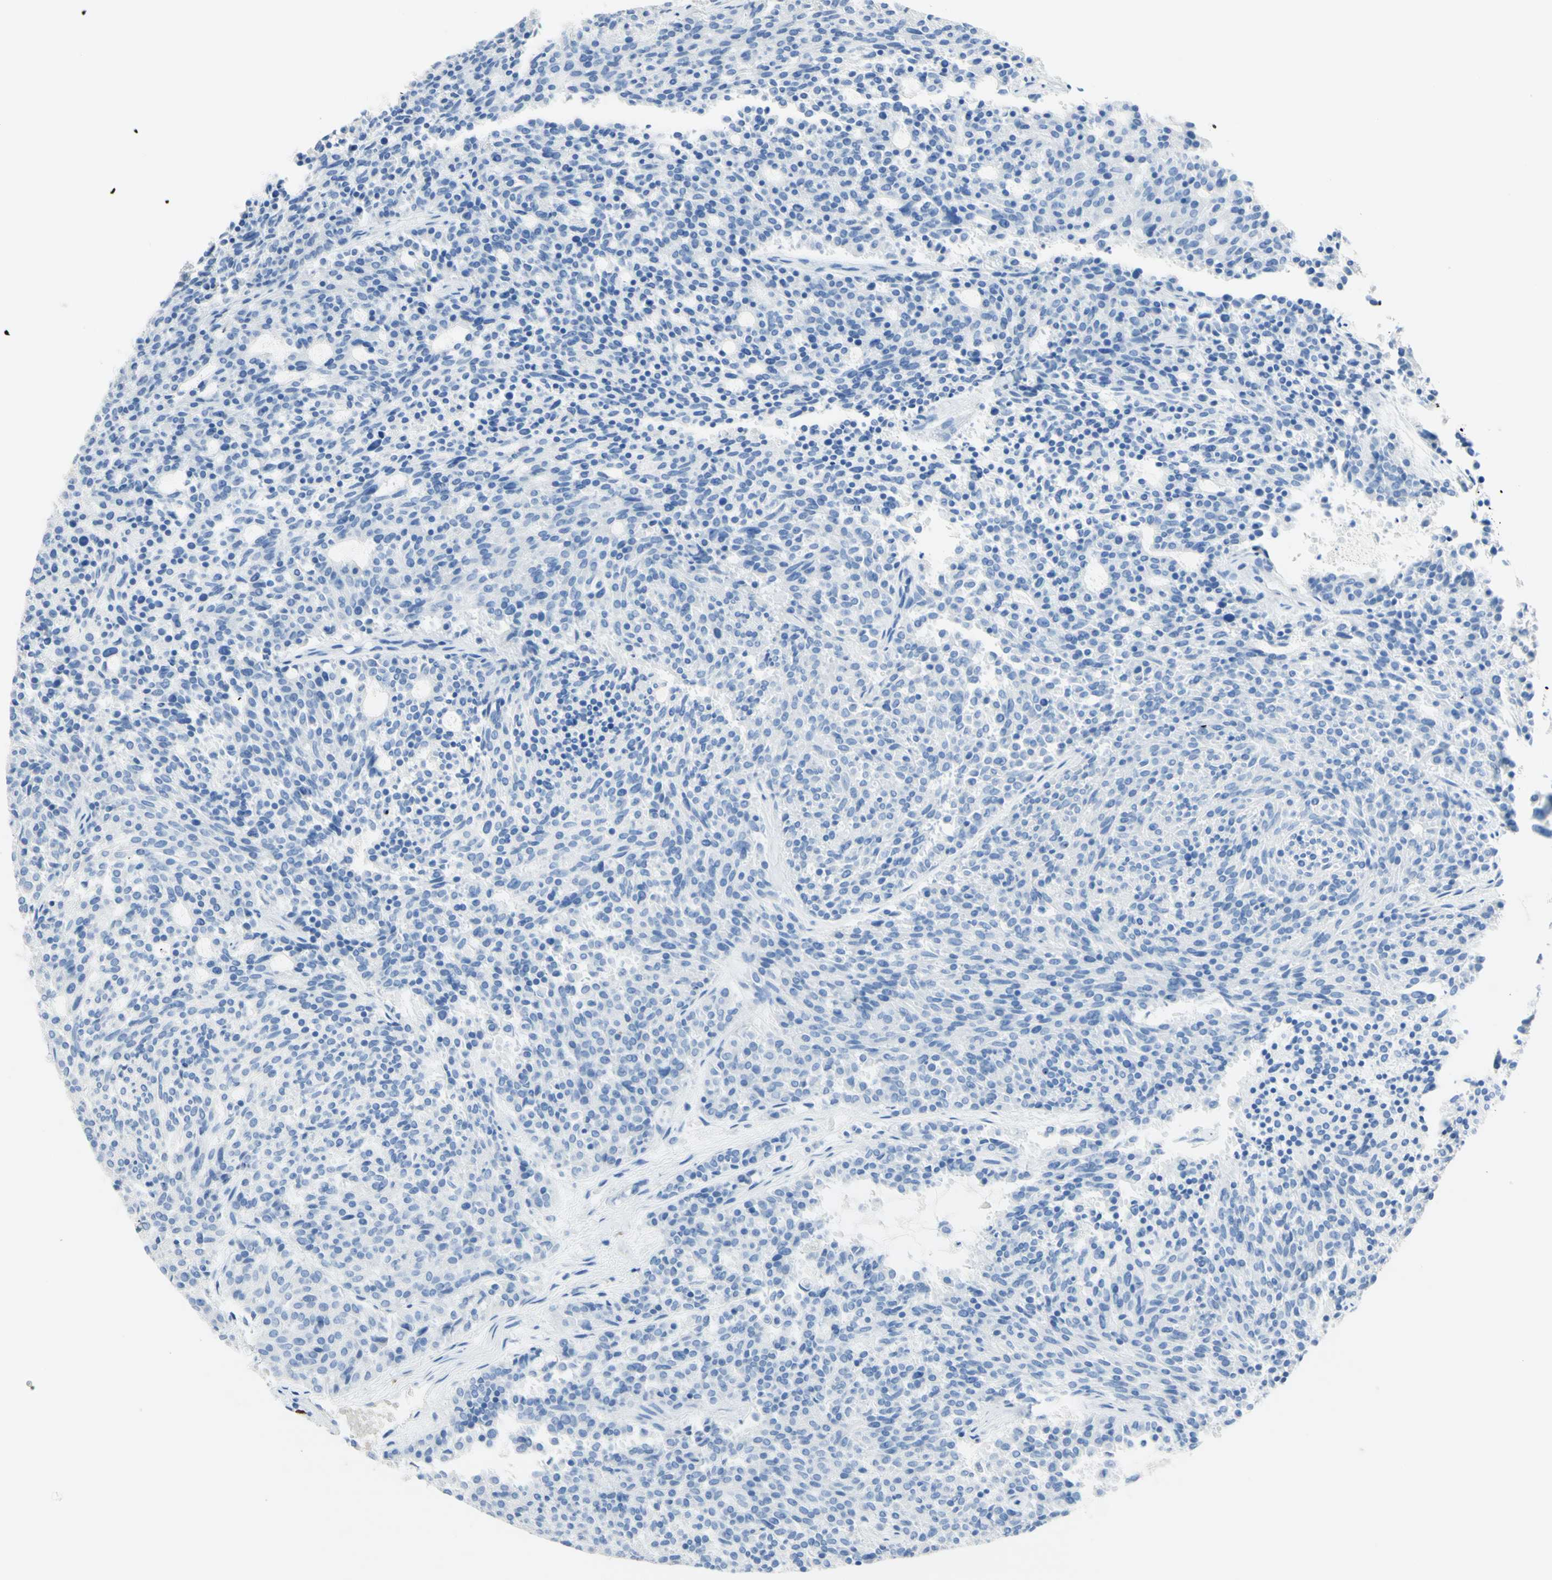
{"staining": {"intensity": "negative", "quantity": "none", "location": "none"}, "tissue": "carcinoid", "cell_type": "Tumor cells", "image_type": "cancer", "snomed": [{"axis": "morphology", "description": "Carcinoid, malignant, NOS"}, {"axis": "topography", "description": "Pancreas"}], "caption": "Photomicrograph shows no significant protein positivity in tumor cells of malignant carcinoid.", "gene": "IL6ST", "patient": {"sex": "female", "age": 54}}